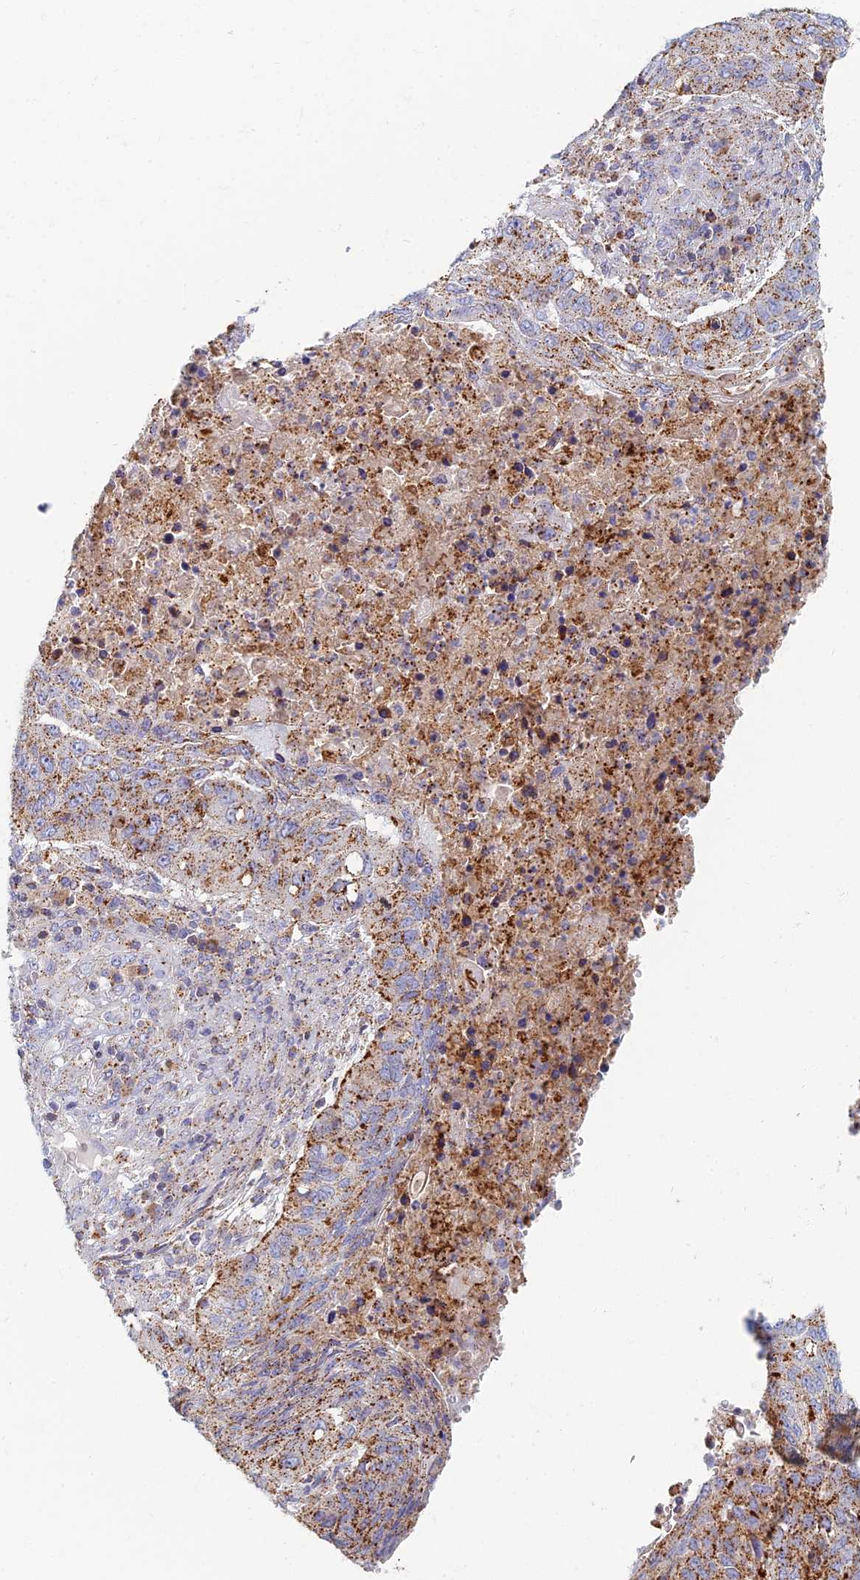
{"staining": {"intensity": "moderate", "quantity": ">75%", "location": "cytoplasmic/membranous"}, "tissue": "lung cancer", "cell_type": "Tumor cells", "image_type": "cancer", "snomed": [{"axis": "morphology", "description": "Squamous cell carcinoma, NOS"}, {"axis": "topography", "description": "Lung"}], "caption": "A high-resolution image shows immunohistochemistry staining of squamous cell carcinoma (lung), which shows moderate cytoplasmic/membranous positivity in about >75% of tumor cells.", "gene": "CHMP4B", "patient": {"sex": "female", "age": 63}}